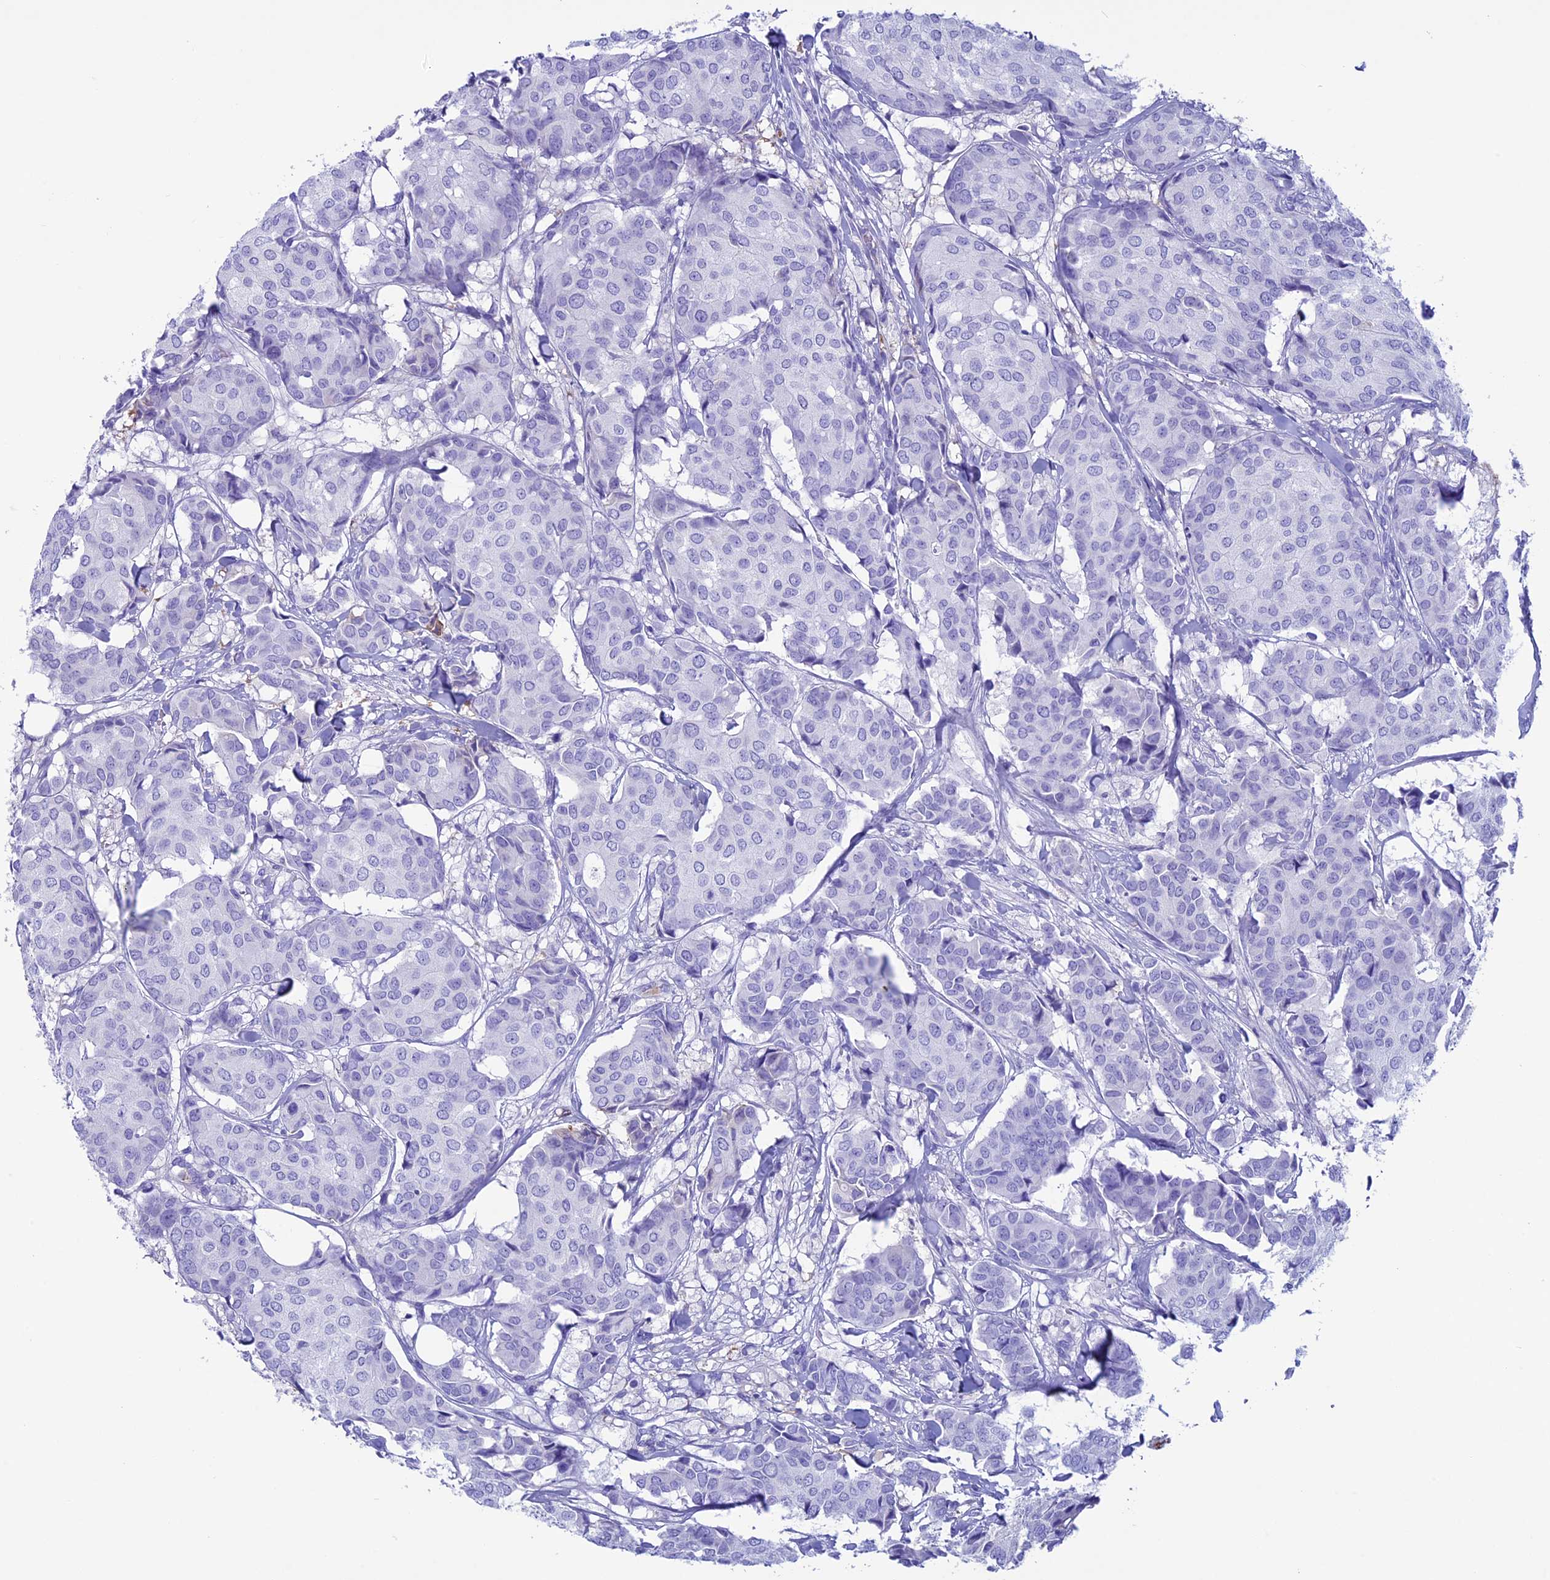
{"staining": {"intensity": "negative", "quantity": "none", "location": "none"}, "tissue": "breast cancer", "cell_type": "Tumor cells", "image_type": "cancer", "snomed": [{"axis": "morphology", "description": "Duct carcinoma"}, {"axis": "topography", "description": "Breast"}], "caption": "High magnification brightfield microscopy of infiltrating ductal carcinoma (breast) stained with DAB (3,3'-diaminobenzidine) (brown) and counterstained with hematoxylin (blue): tumor cells show no significant positivity. The staining was performed using DAB (3,3'-diaminobenzidine) to visualize the protein expression in brown, while the nuclei were stained in blue with hematoxylin (Magnification: 20x).", "gene": "IGSF6", "patient": {"sex": "female", "age": 75}}